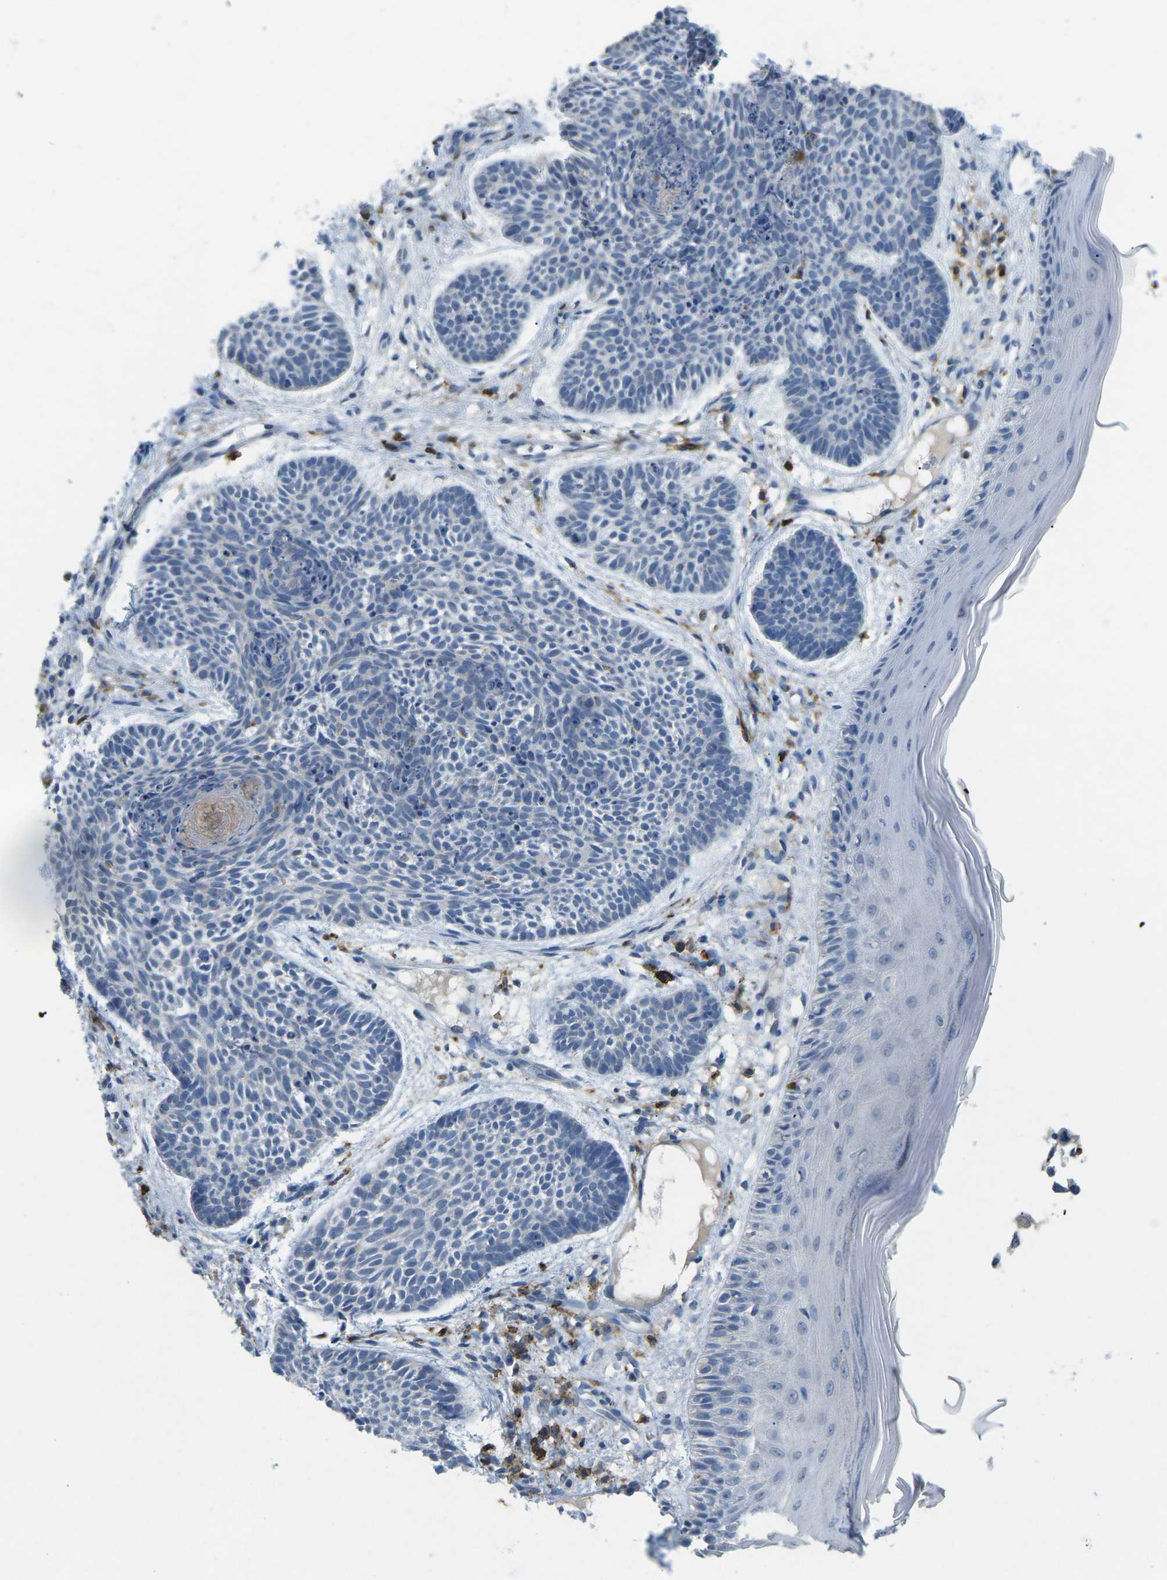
{"staining": {"intensity": "negative", "quantity": "none", "location": "none"}, "tissue": "skin cancer", "cell_type": "Tumor cells", "image_type": "cancer", "snomed": [{"axis": "morphology", "description": "Basal cell carcinoma"}, {"axis": "topography", "description": "Skin"}], "caption": "The micrograph displays no staining of tumor cells in skin cancer.", "gene": "CD19", "patient": {"sex": "male", "age": 60}}